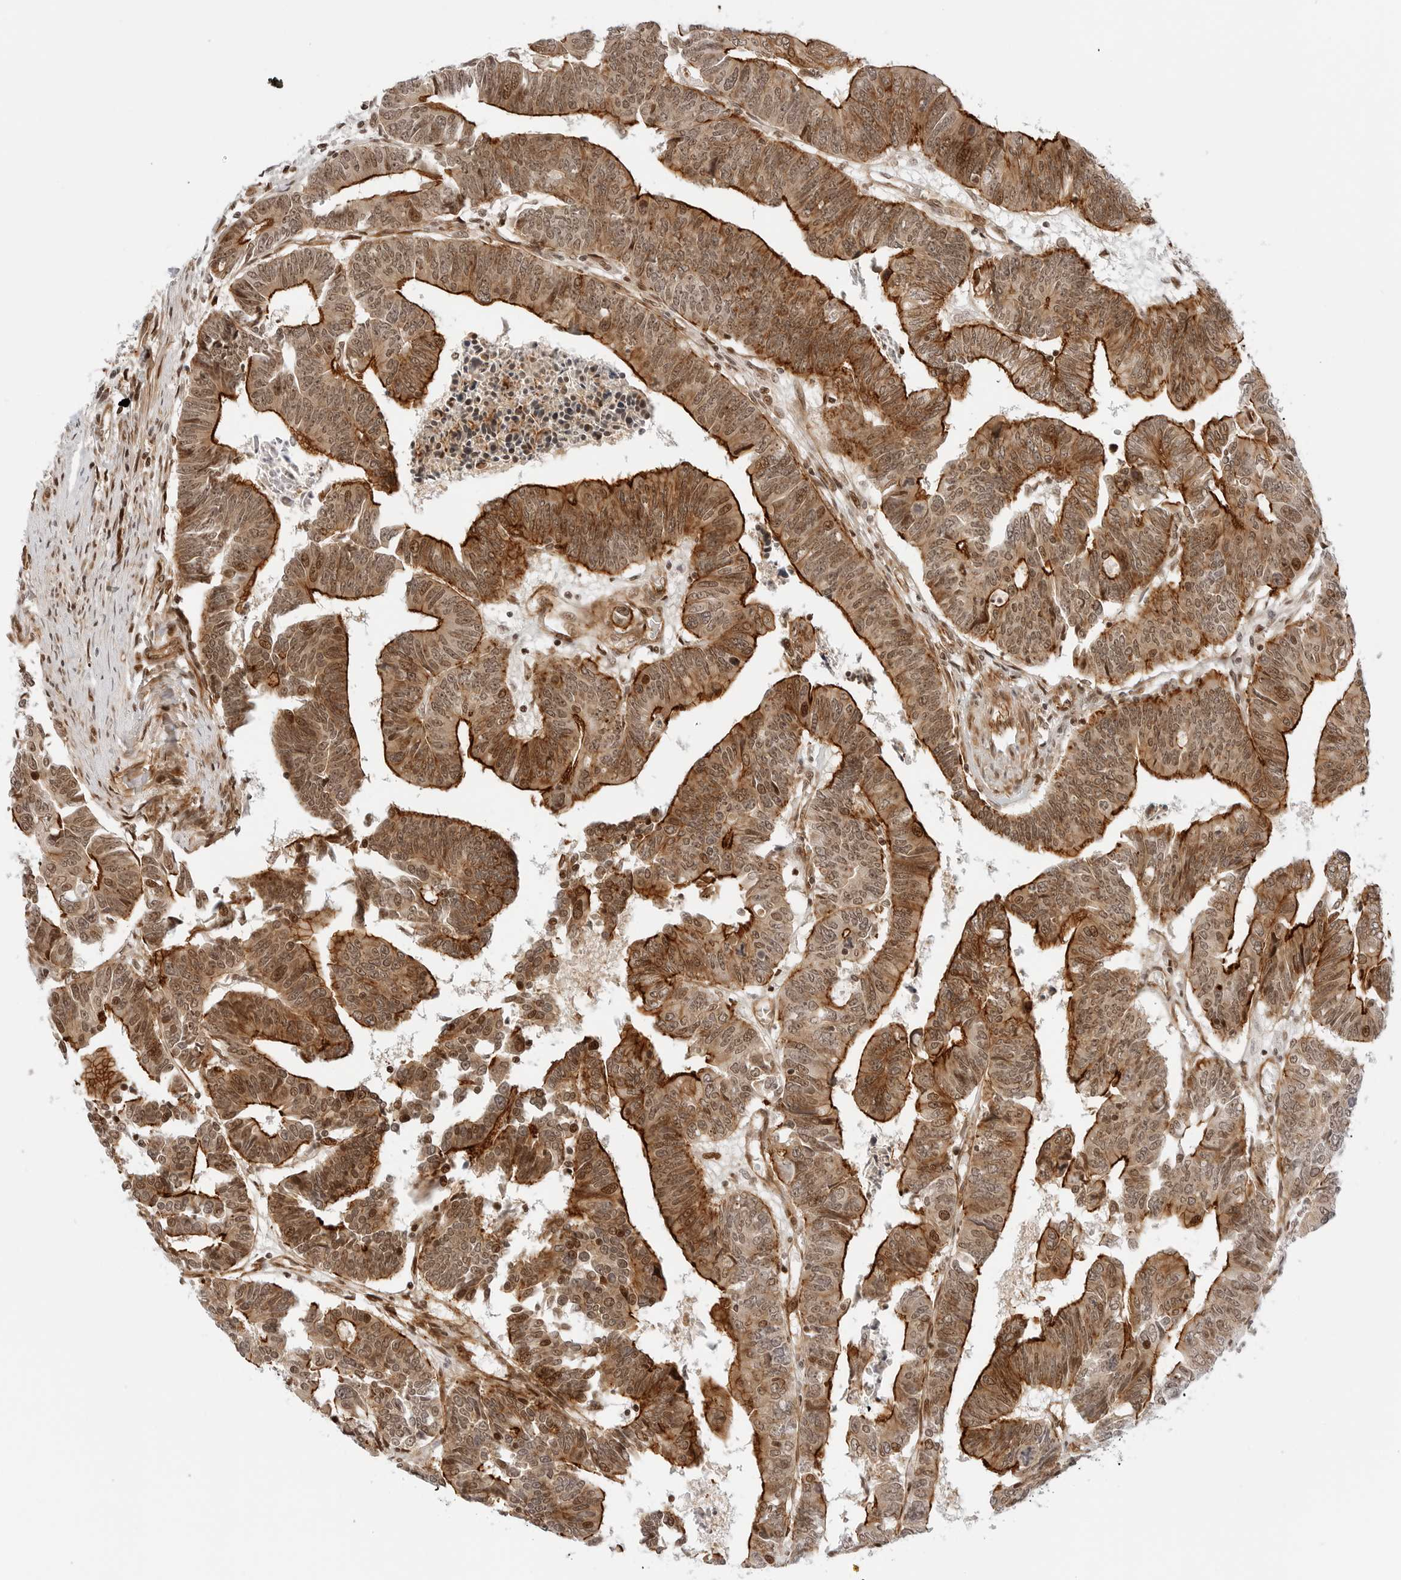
{"staining": {"intensity": "strong", "quantity": ">75%", "location": "cytoplasmic/membranous,nuclear"}, "tissue": "colorectal cancer", "cell_type": "Tumor cells", "image_type": "cancer", "snomed": [{"axis": "morphology", "description": "Adenocarcinoma, NOS"}, {"axis": "topography", "description": "Rectum"}], "caption": "The image reveals a brown stain indicating the presence of a protein in the cytoplasmic/membranous and nuclear of tumor cells in colorectal cancer (adenocarcinoma).", "gene": "ZNF613", "patient": {"sex": "female", "age": 65}}